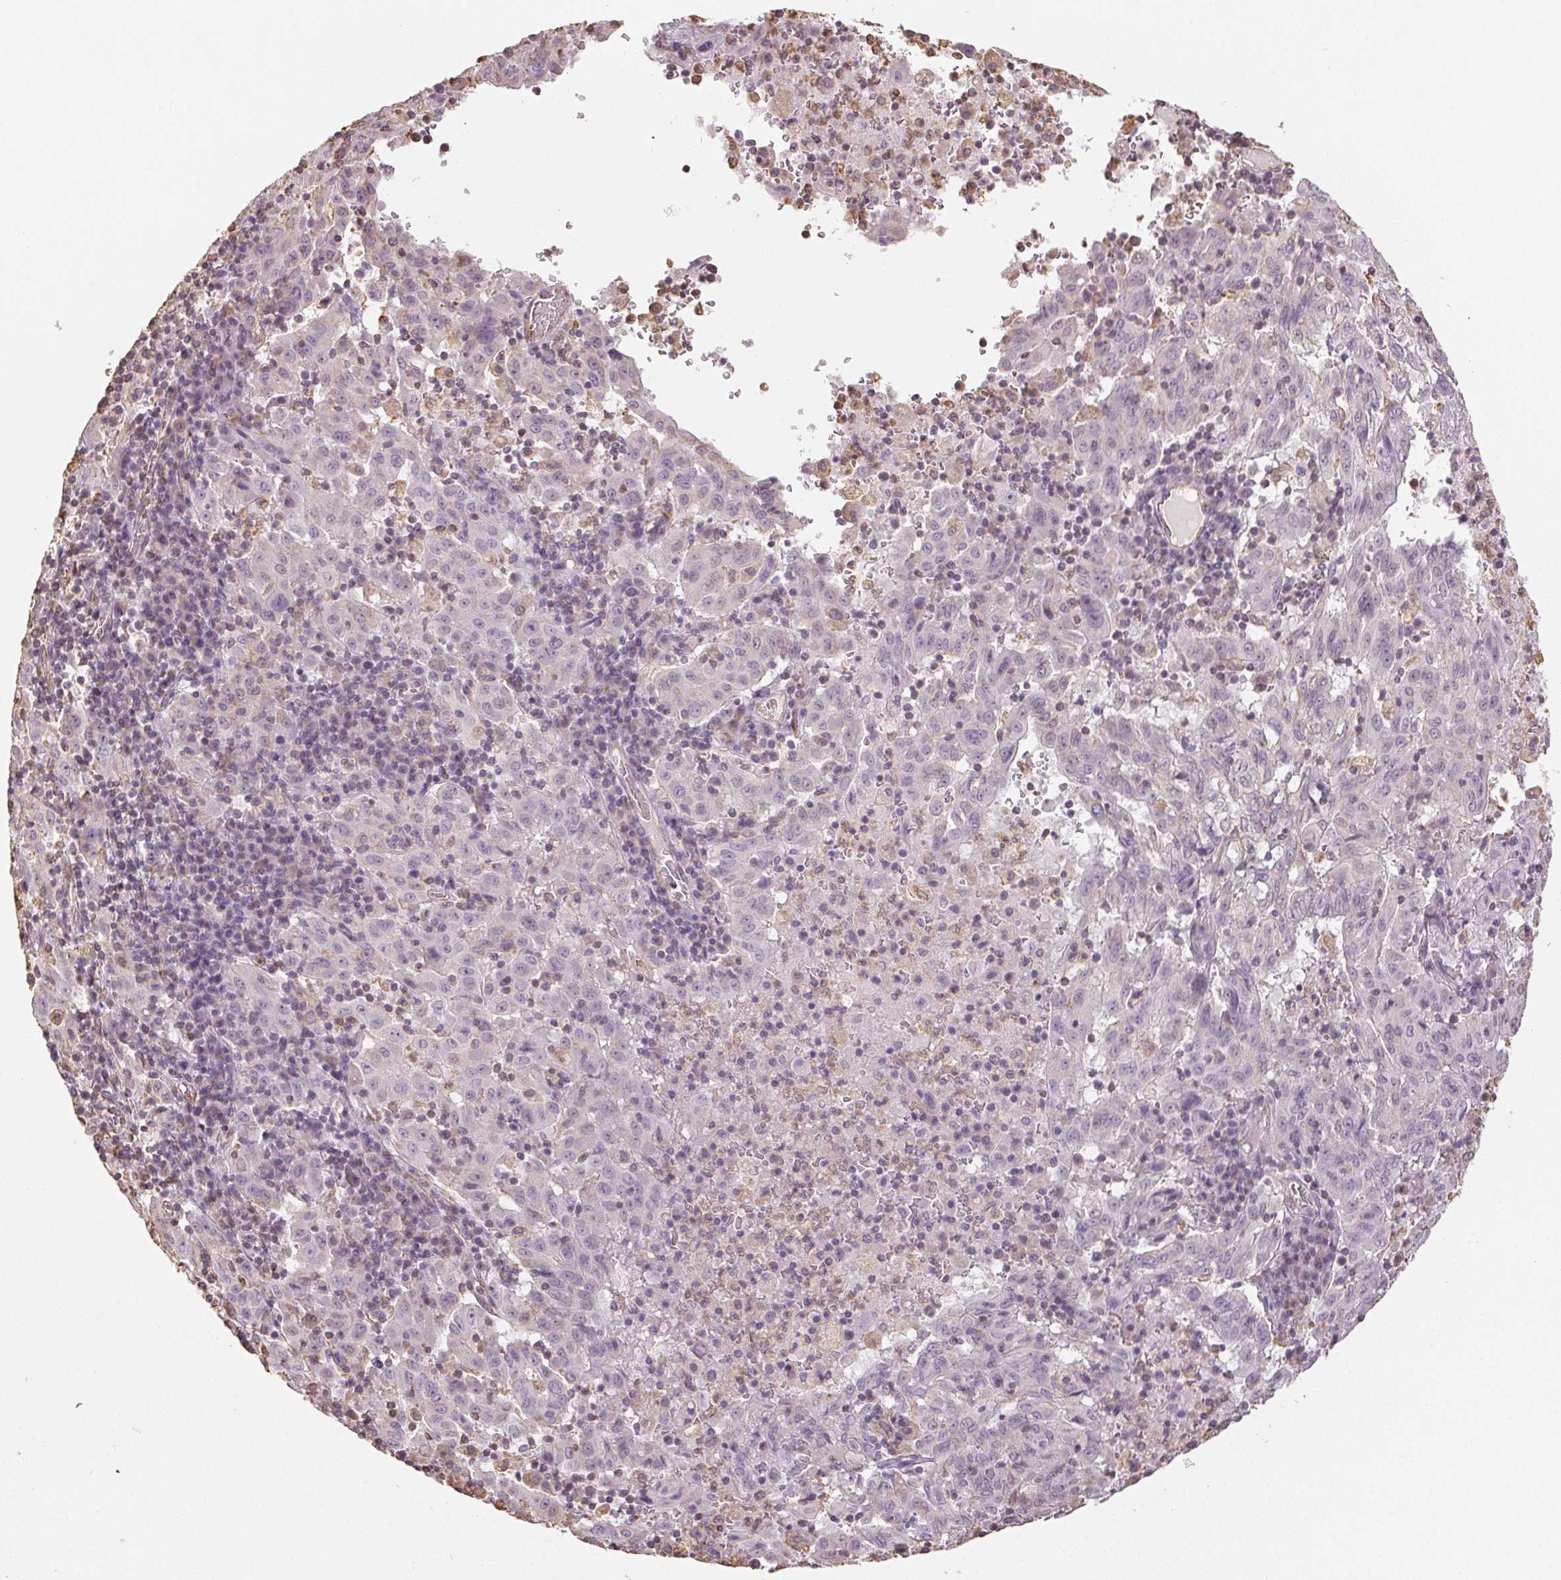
{"staining": {"intensity": "negative", "quantity": "none", "location": "none"}, "tissue": "pancreatic cancer", "cell_type": "Tumor cells", "image_type": "cancer", "snomed": [{"axis": "morphology", "description": "Adenocarcinoma, NOS"}, {"axis": "topography", "description": "Pancreas"}], "caption": "The immunohistochemistry (IHC) photomicrograph has no significant expression in tumor cells of pancreatic cancer tissue.", "gene": "COL7A1", "patient": {"sex": "male", "age": 63}}